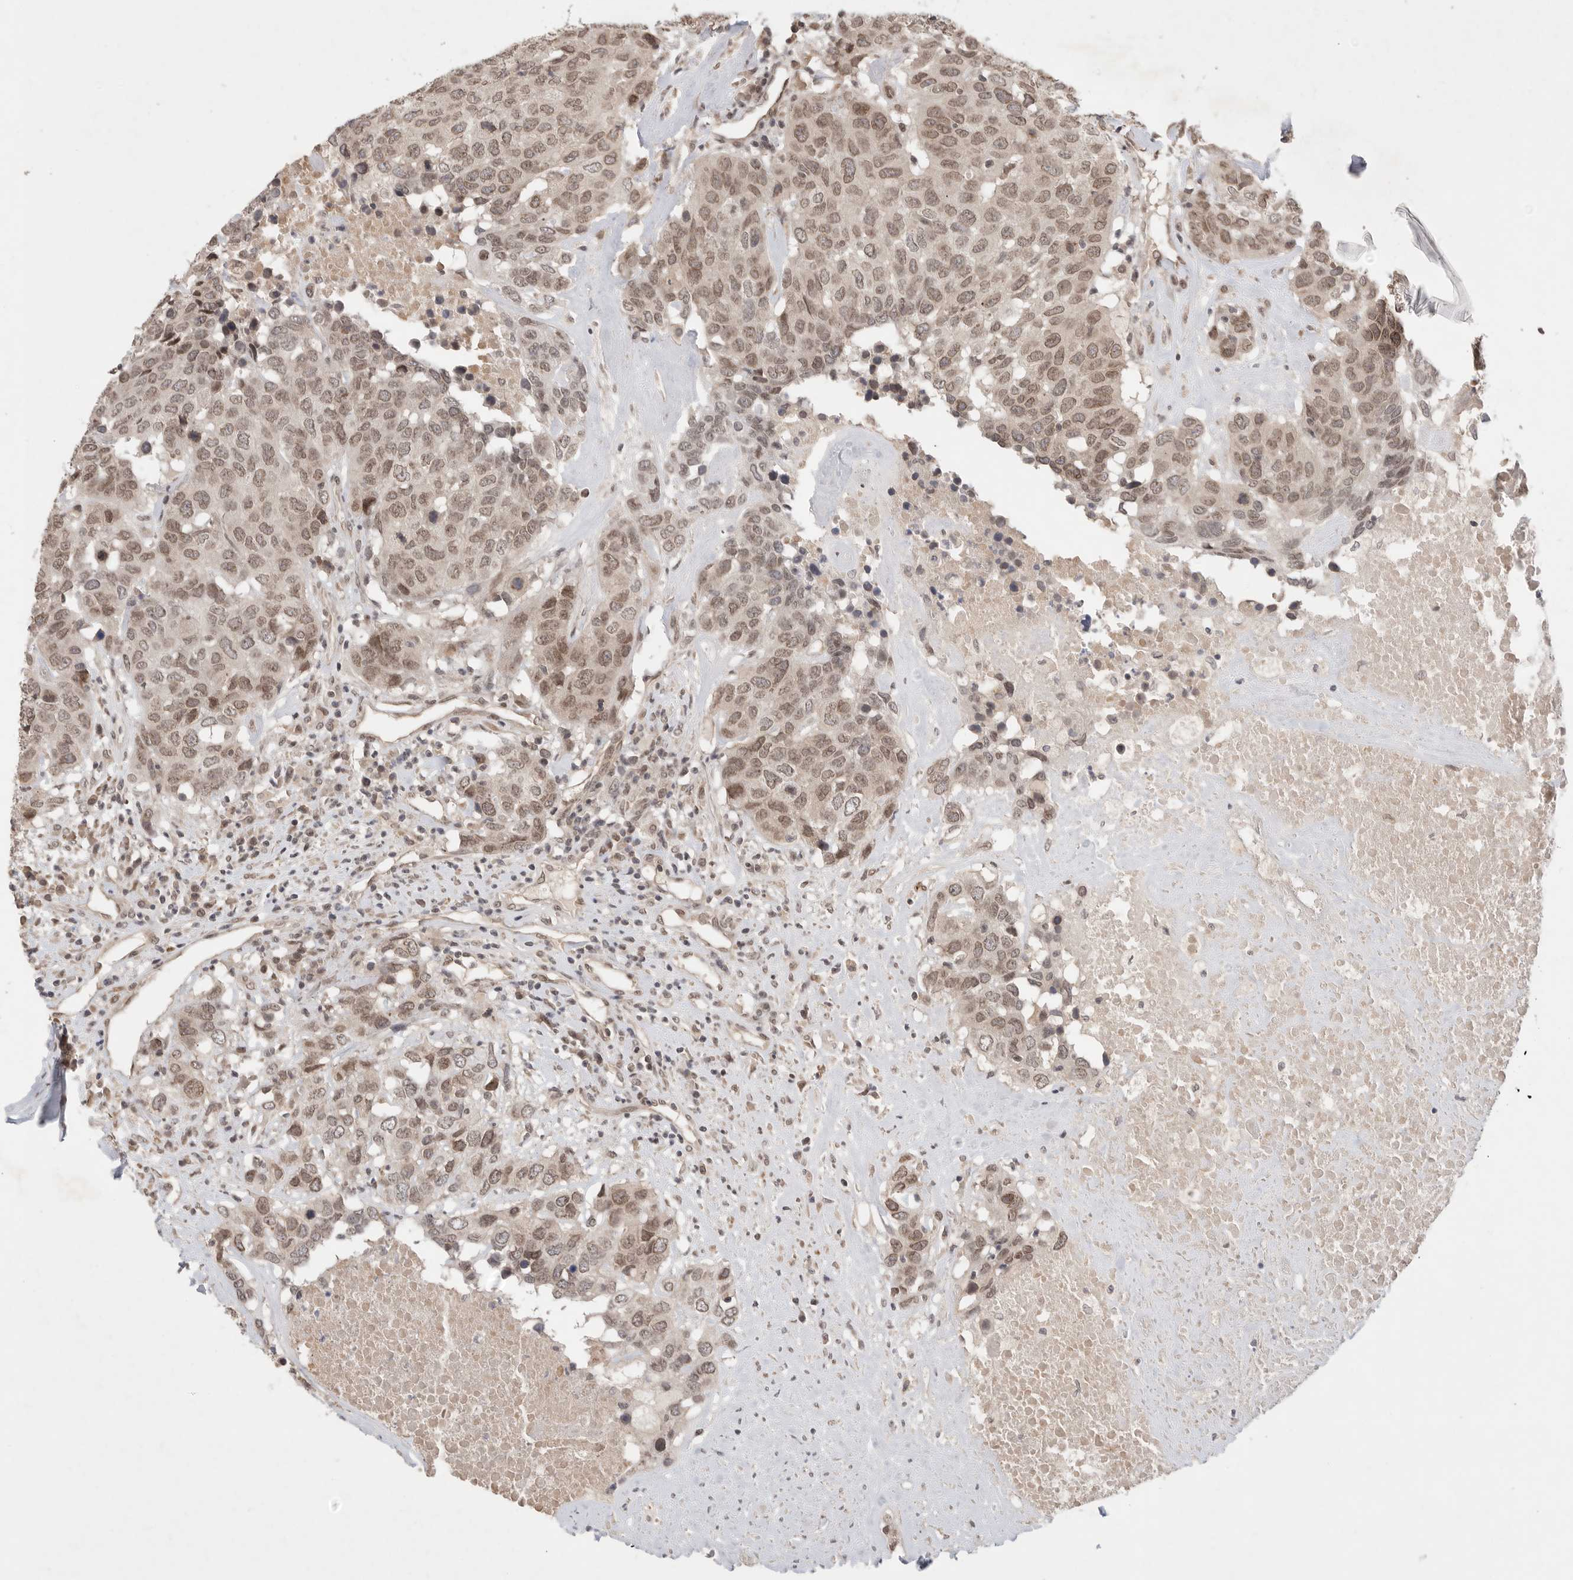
{"staining": {"intensity": "moderate", "quantity": "25%-75%", "location": "nuclear"}, "tissue": "head and neck cancer", "cell_type": "Tumor cells", "image_type": "cancer", "snomed": [{"axis": "morphology", "description": "Squamous cell carcinoma, NOS"}, {"axis": "topography", "description": "Head-Neck"}], "caption": "A histopathology image of human head and neck cancer (squamous cell carcinoma) stained for a protein exhibits moderate nuclear brown staining in tumor cells.", "gene": "LEMD3", "patient": {"sex": "male", "age": 66}}